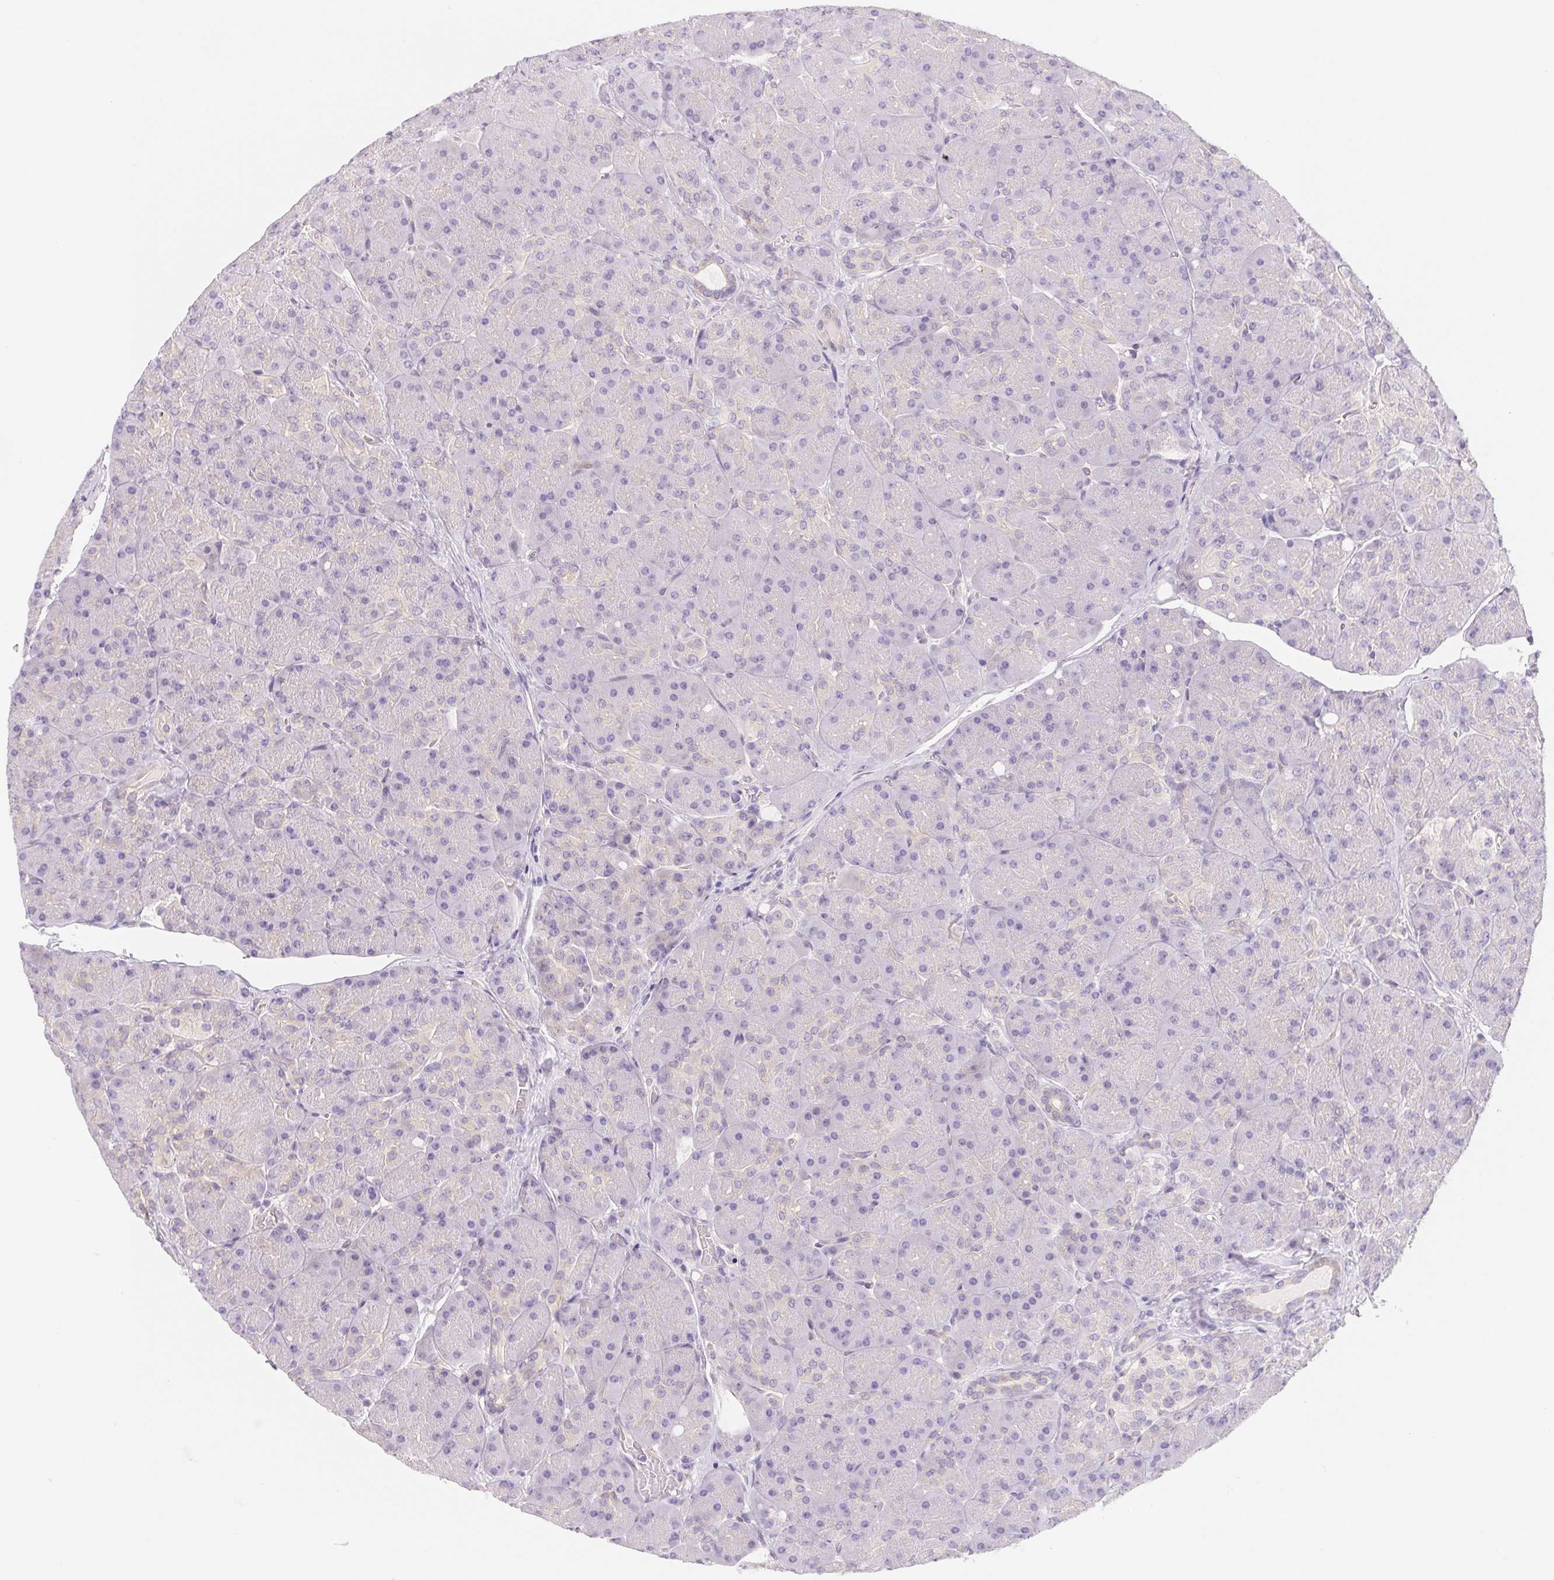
{"staining": {"intensity": "negative", "quantity": "none", "location": "none"}, "tissue": "pancreas", "cell_type": "Exocrine glandular cells", "image_type": "normal", "snomed": [{"axis": "morphology", "description": "Normal tissue, NOS"}, {"axis": "topography", "description": "Pancreas"}], "caption": "There is no significant staining in exocrine glandular cells of pancreas. (DAB immunohistochemistry with hematoxylin counter stain).", "gene": "CTNND2", "patient": {"sex": "male", "age": 55}}